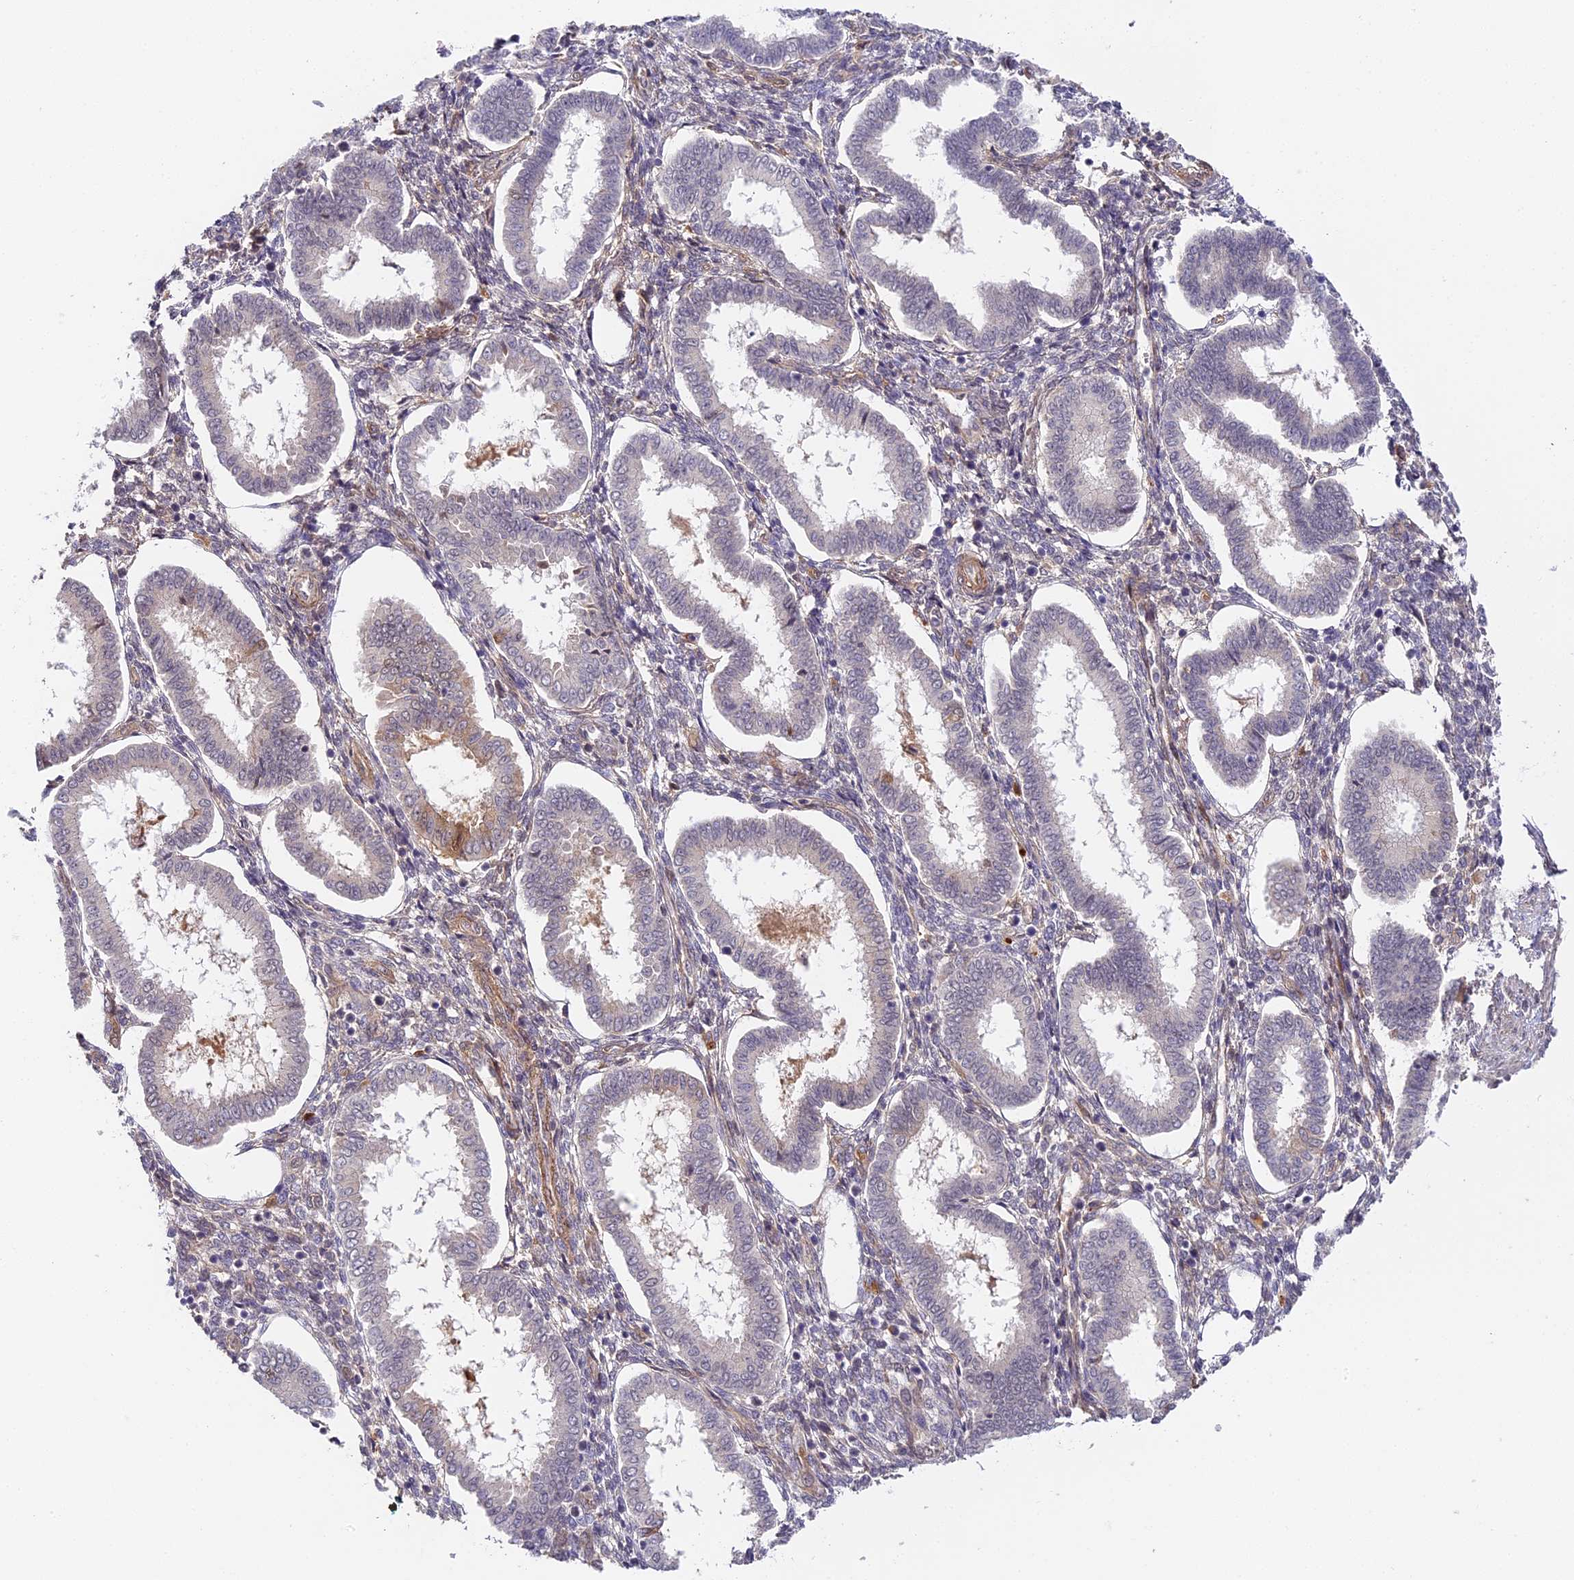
{"staining": {"intensity": "moderate", "quantity": "<25%", "location": "cytoplasmic/membranous,nuclear"}, "tissue": "endometrium", "cell_type": "Cells in endometrial stroma", "image_type": "normal", "snomed": [{"axis": "morphology", "description": "Normal tissue, NOS"}, {"axis": "topography", "description": "Endometrium"}], "caption": "Immunohistochemical staining of benign human endometrium displays moderate cytoplasmic/membranous,nuclear protein expression in approximately <25% of cells in endometrial stroma. (DAB = brown stain, brightfield microscopy at high magnification).", "gene": "IMPACT", "patient": {"sex": "female", "age": 24}}